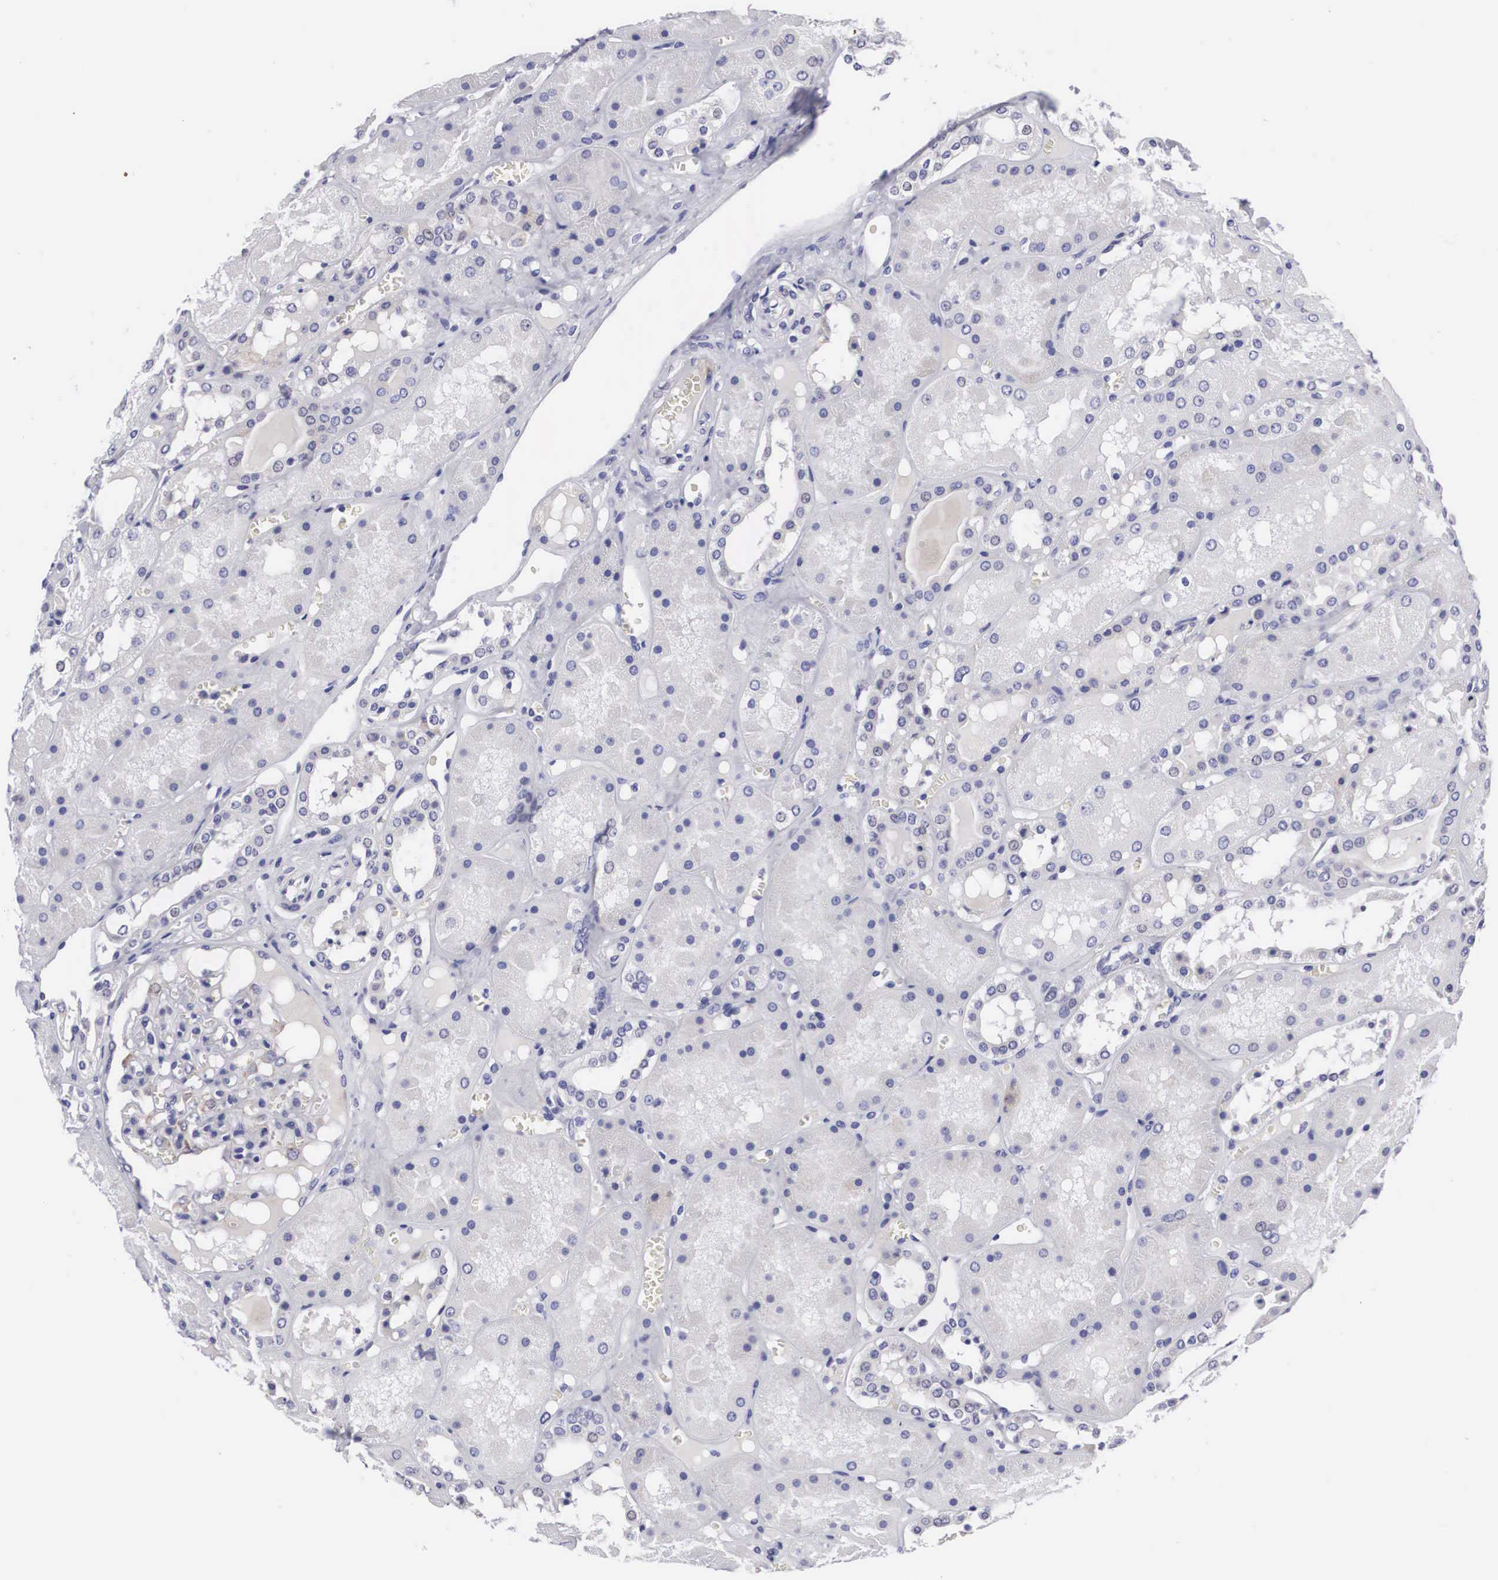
{"staining": {"intensity": "negative", "quantity": "none", "location": "none"}, "tissue": "kidney", "cell_type": "Cells in glomeruli", "image_type": "normal", "snomed": [{"axis": "morphology", "description": "Normal tissue, NOS"}, {"axis": "topography", "description": "Kidney"}], "caption": "Immunohistochemistry (IHC) photomicrograph of unremarkable human kidney stained for a protein (brown), which demonstrates no staining in cells in glomeruli. (Brightfield microscopy of DAB immunohistochemistry (IHC) at high magnification).", "gene": "ARMCX3", "patient": {"sex": "male", "age": 36}}